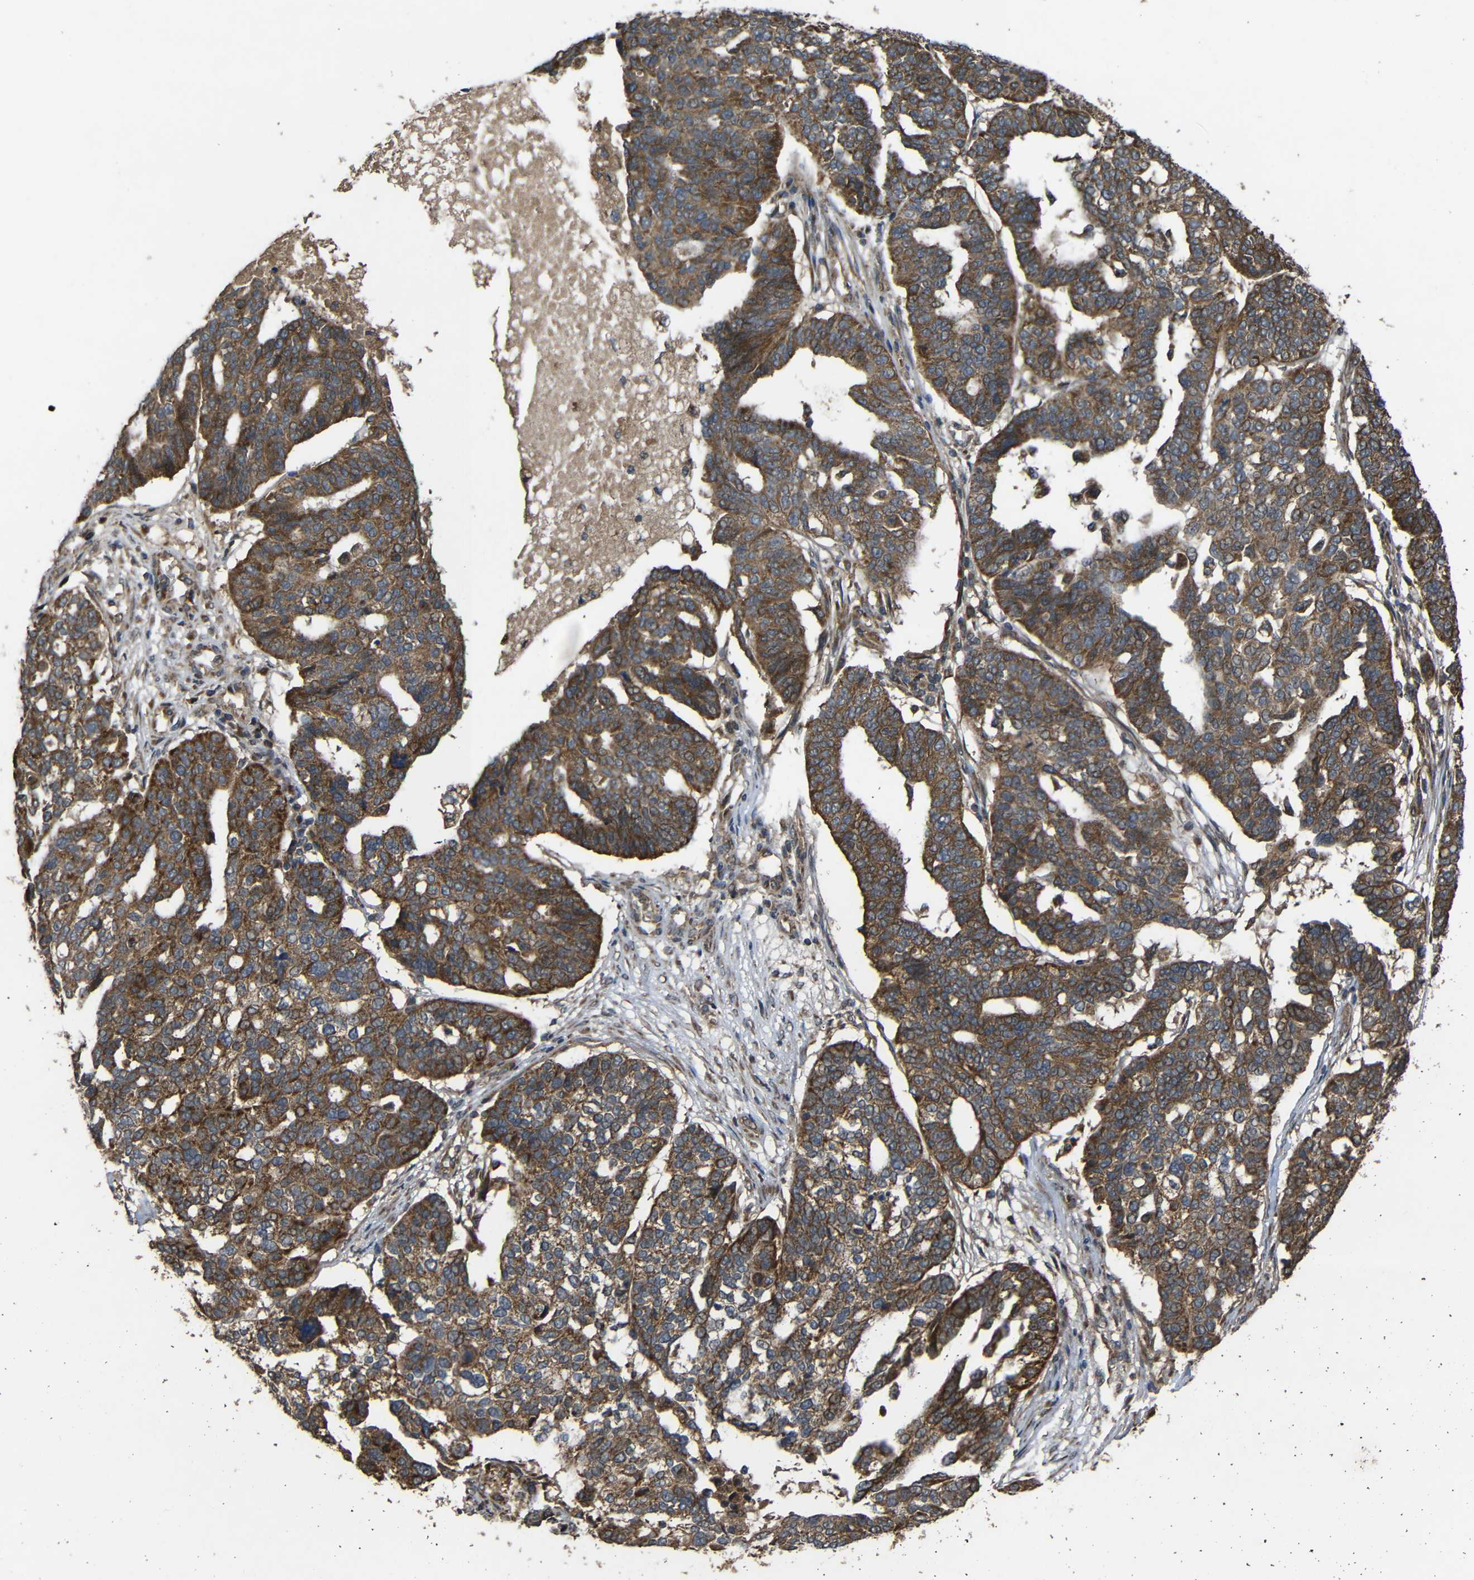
{"staining": {"intensity": "moderate", "quantity": ">75%", "location": "cytoplasmic/membranous"}, "tissue": "ovarian cancer", "cell_type": "Tumor cells", "image_type": "cancer", "snomed": [{"axis": "morphology", "description": "Cystadenocarcinoma, serous, NOS"}, {"axis": "topography", "description": "Ovary"}], "caption": "Protein analysis of serous cystadenocarcinoma (ovarian) tissue demonstrates moderate cytoplasmic/membranous expression in approximately >75% of tumor cells.", "gene": "C1GALT1", "patient": {"sex": "female", "age": 59}}